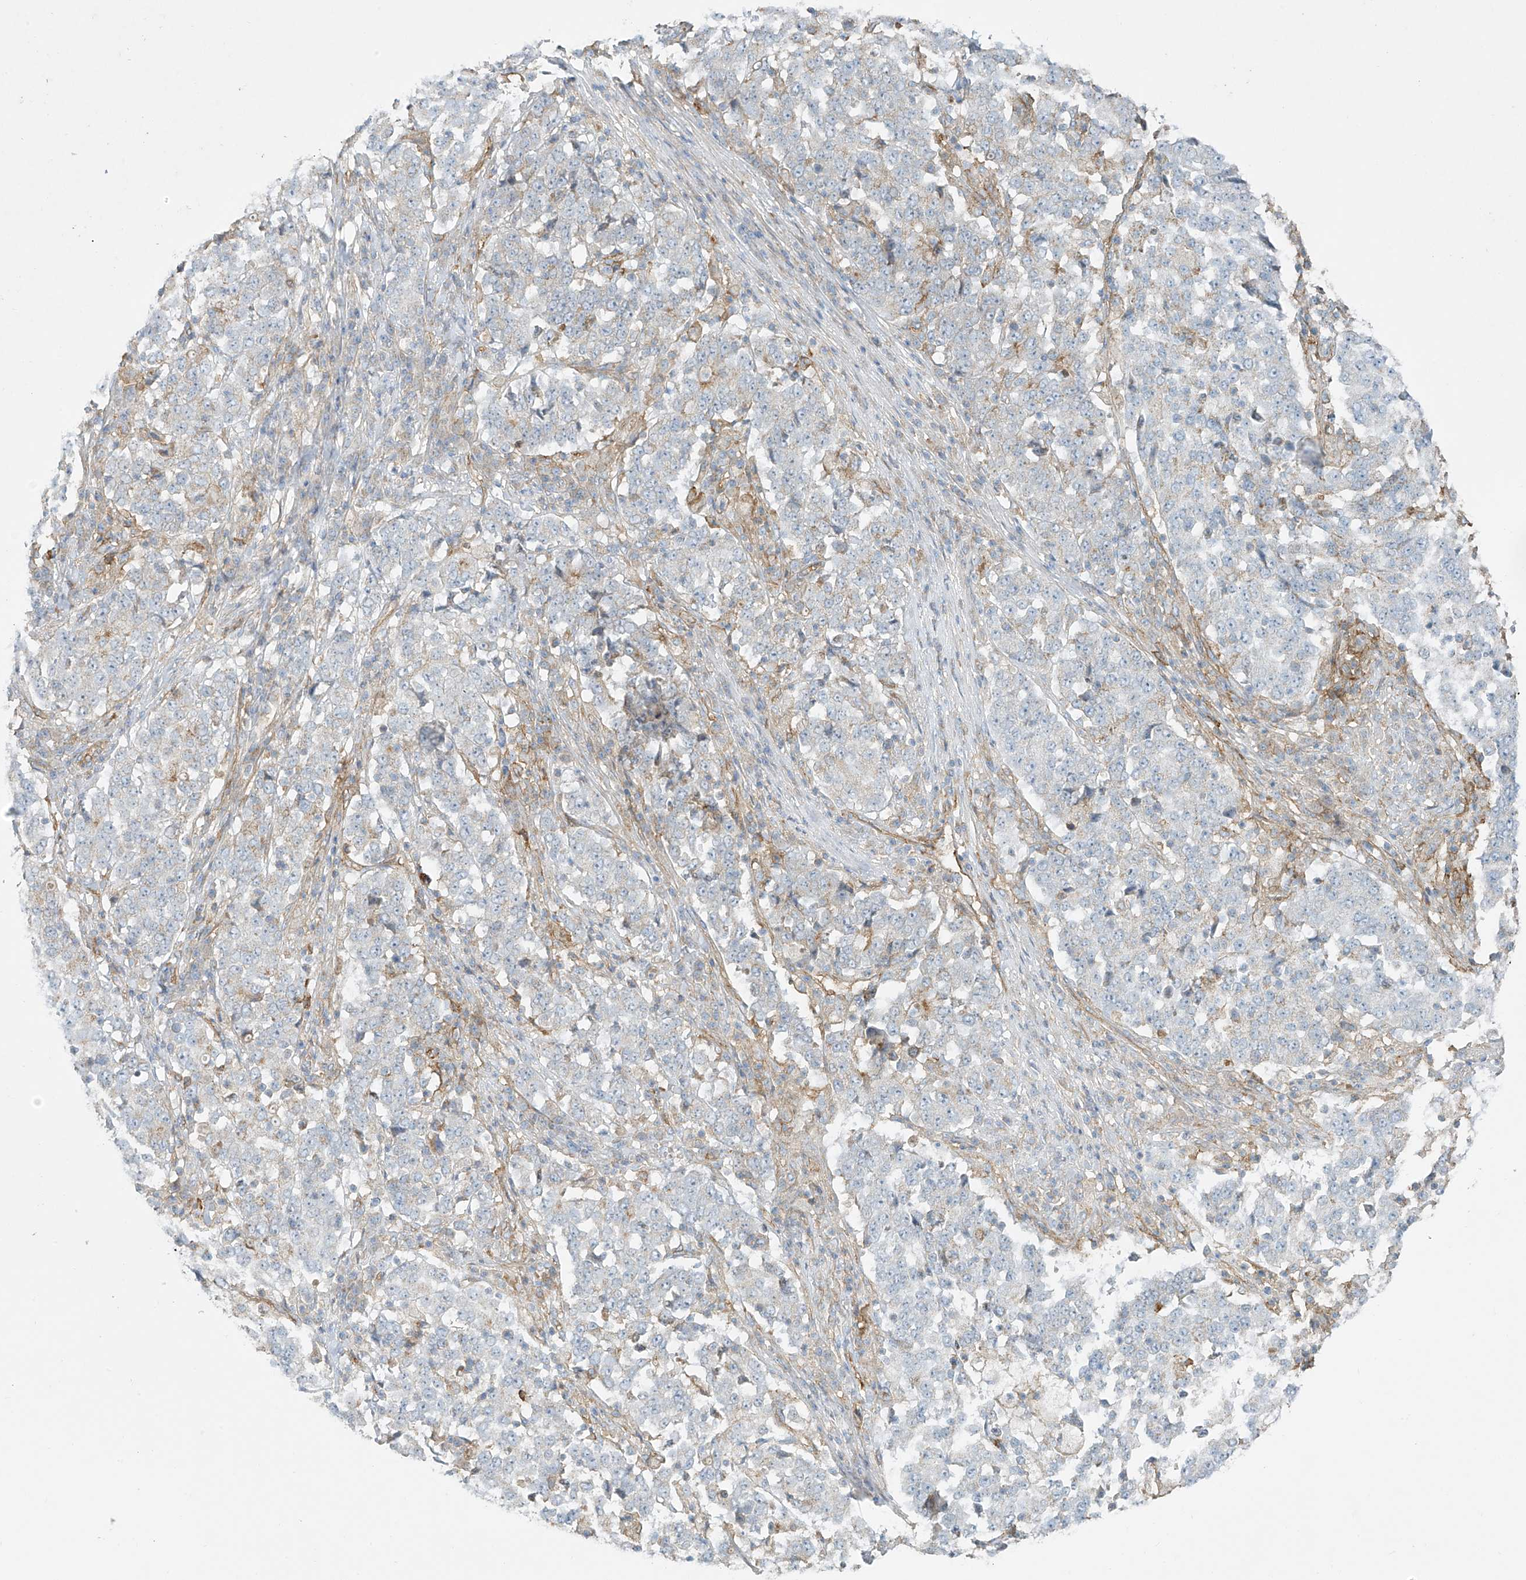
{"staining": {"intensity": "negative", "quantity": "none", "location": "none"}, "tissue": "stomach cancer", "cell_type": "Tumor cells", "image_type": "cancer", "snomed": [{"axis": "morphology", "description": "Adenocarcinoma, NOS"}, {"axis": "topography", "description": "Stomach"}], "caption": "High power microscopy micrograph of an immunohistochemistry photomicrograph of stomach cancer (adenocarcinoma), revealing no significant staining in tumor cells.", "gene": "VAMP5", "patient": {"sex": "male", "age": 59}}